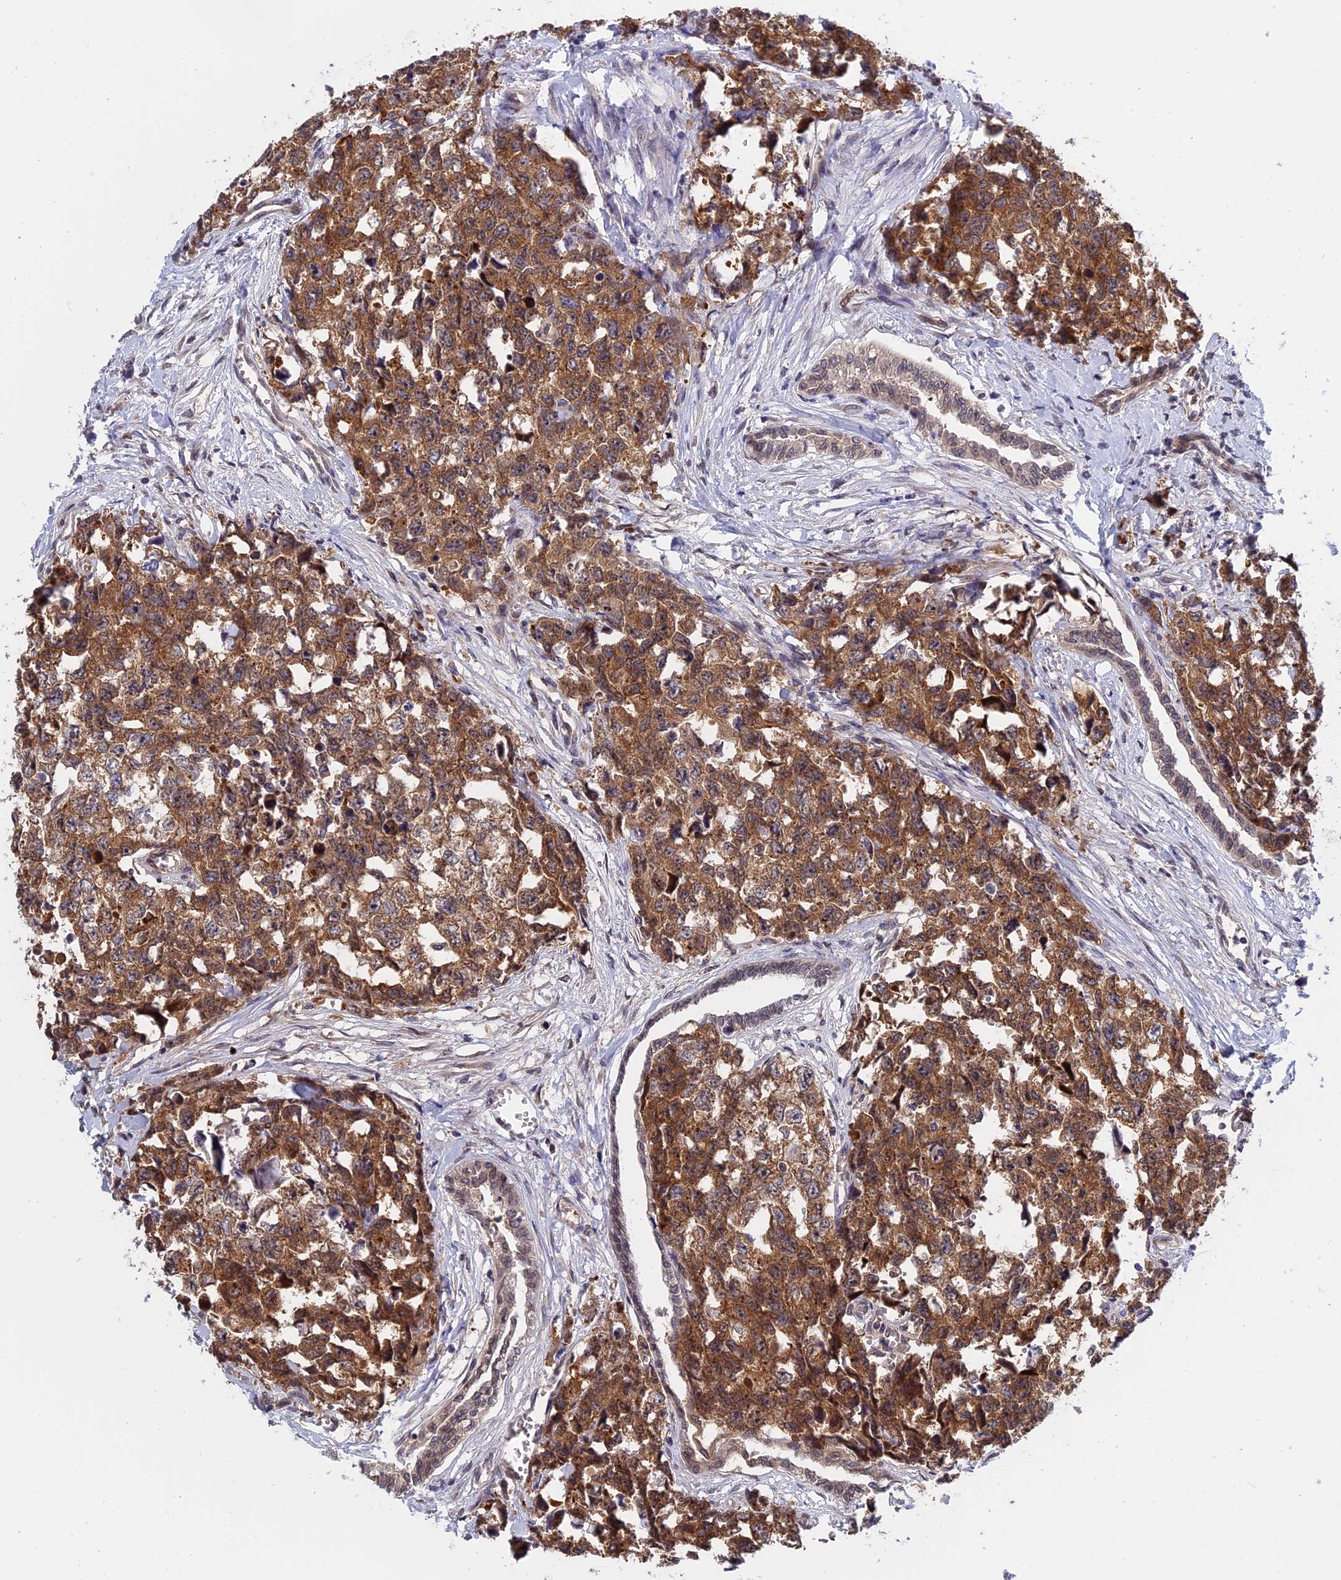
{"staining": {"intensity": "moderate", "quantity": ">75%", "location": "cytoplasmic/membranous,nuclear"}, "tissue": "testis cancer", "cell_type": "Tumor cells", "image_type": "cancer", "snomed": [{"axis": "morphology", "description": "Carcinoma, Embryonal, NOS"}, {"axis": "topography", "description": "Testis"}], "caption": "Immunohistochemistry staining of testis embryonal carcinoma, which demonstrates medium levels of moderate cytoplasmic/membranous and nuclear staining in about >75% of tumor cells indicating moderate cytoplasmic/membranous and nuclear protein staining. The staining was performed using DAB (brown) for protein detection and nuclei were counterstained in hematoxylin (blue).", "gene": "NAA10", "patient": {"sex": "male", "age": 31}}